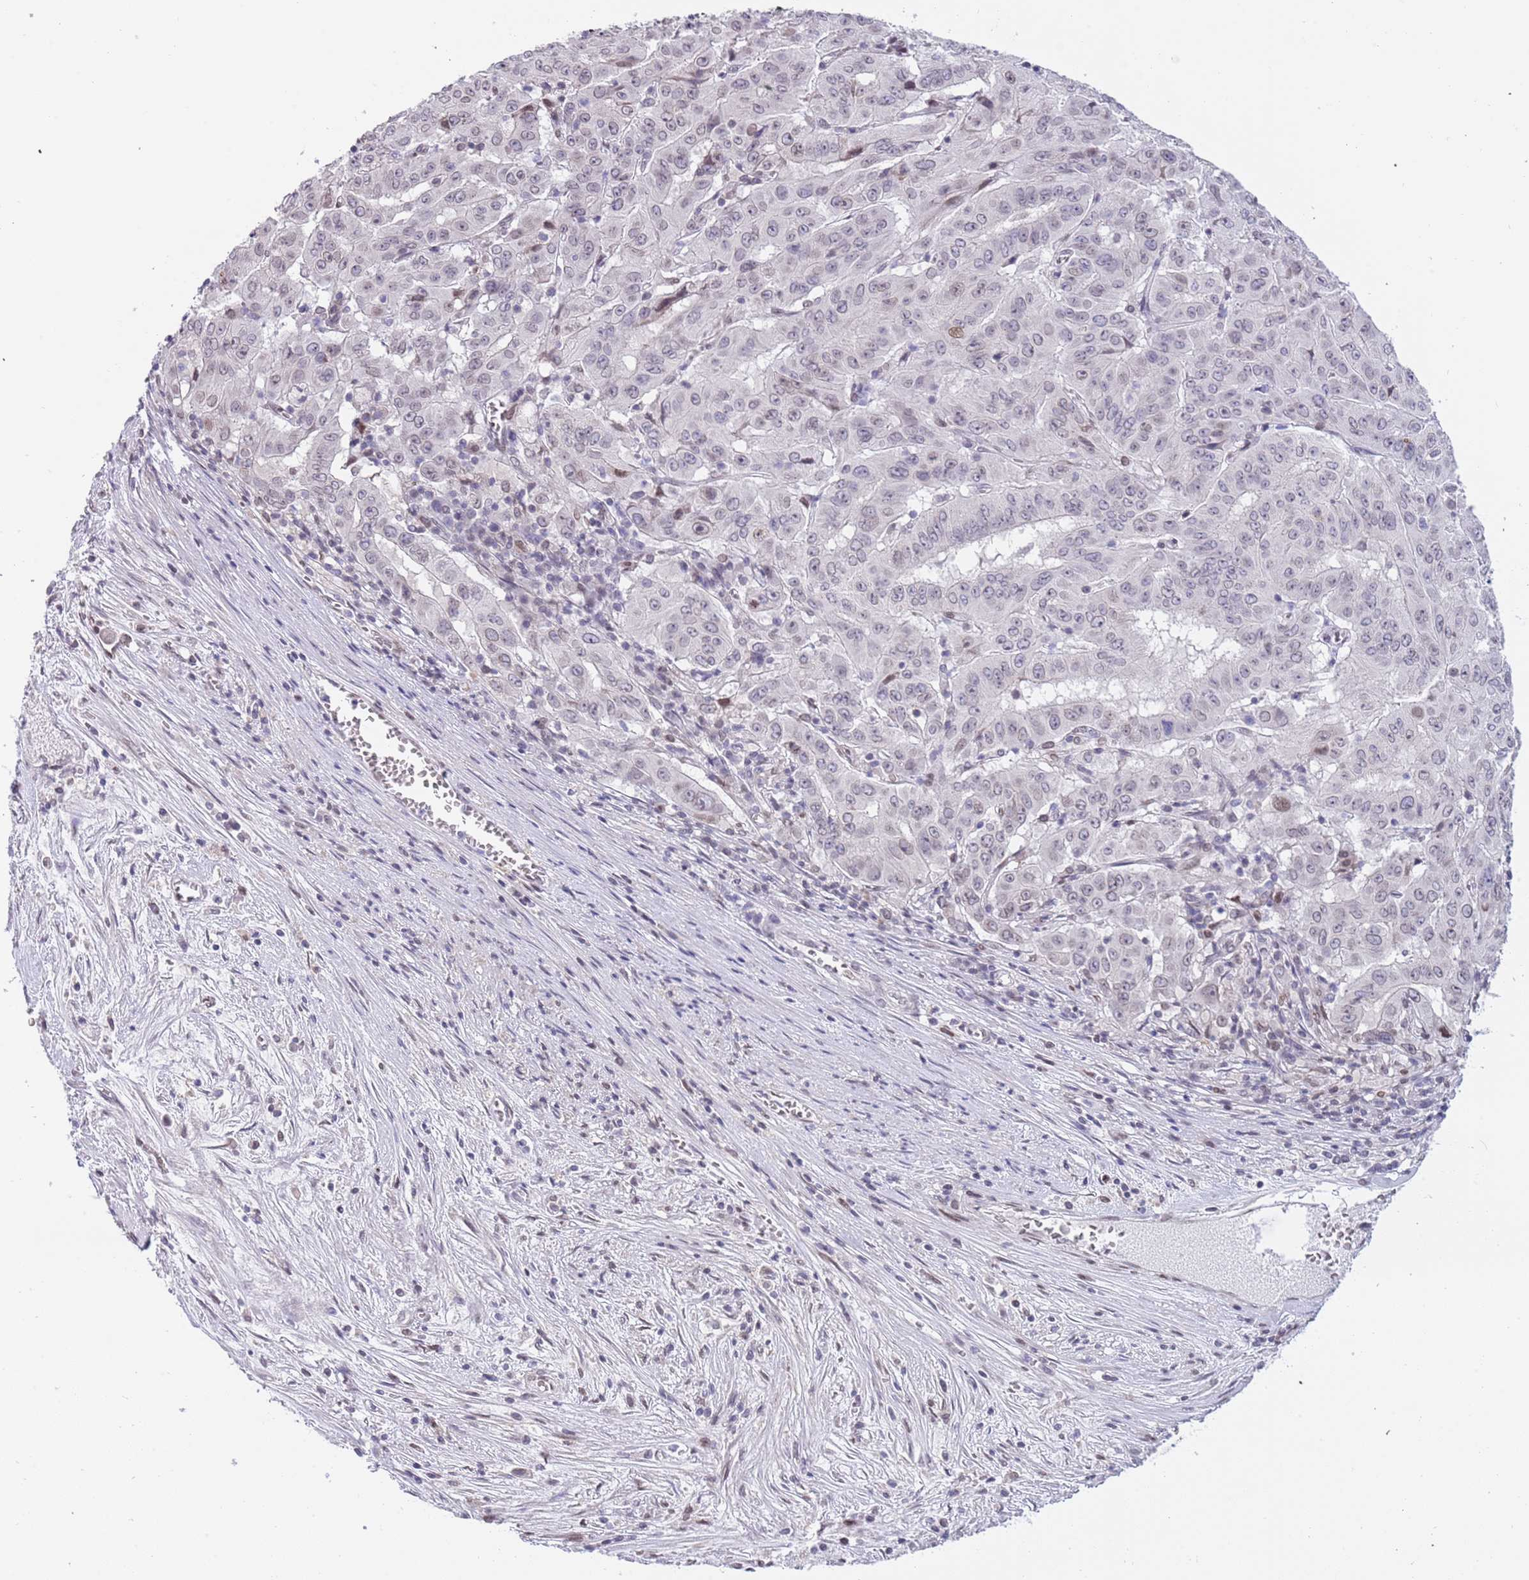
{"staining": {"intensity": "weak", "quantity": "<25%", "location": "nuclear"}, "tissue": "pancreatic cancer", "cell_type": "Tumor cells", "image_type": "cancer", "snomed": [{"axis": "morphology", "description": "Adenocarcinoma, NOS"}, {"axis": "topography", "description": "Pancreas"}], "caption": "High magnification brightfield microscopy of adenocarcinoma (pancreatic) stained with DAB (brown) and counterstained with hematoxylin (blue): tumor cells show no significant positivity.", "gene": "KLHDC2", "patient": {"sex": "male", "age": 63}}